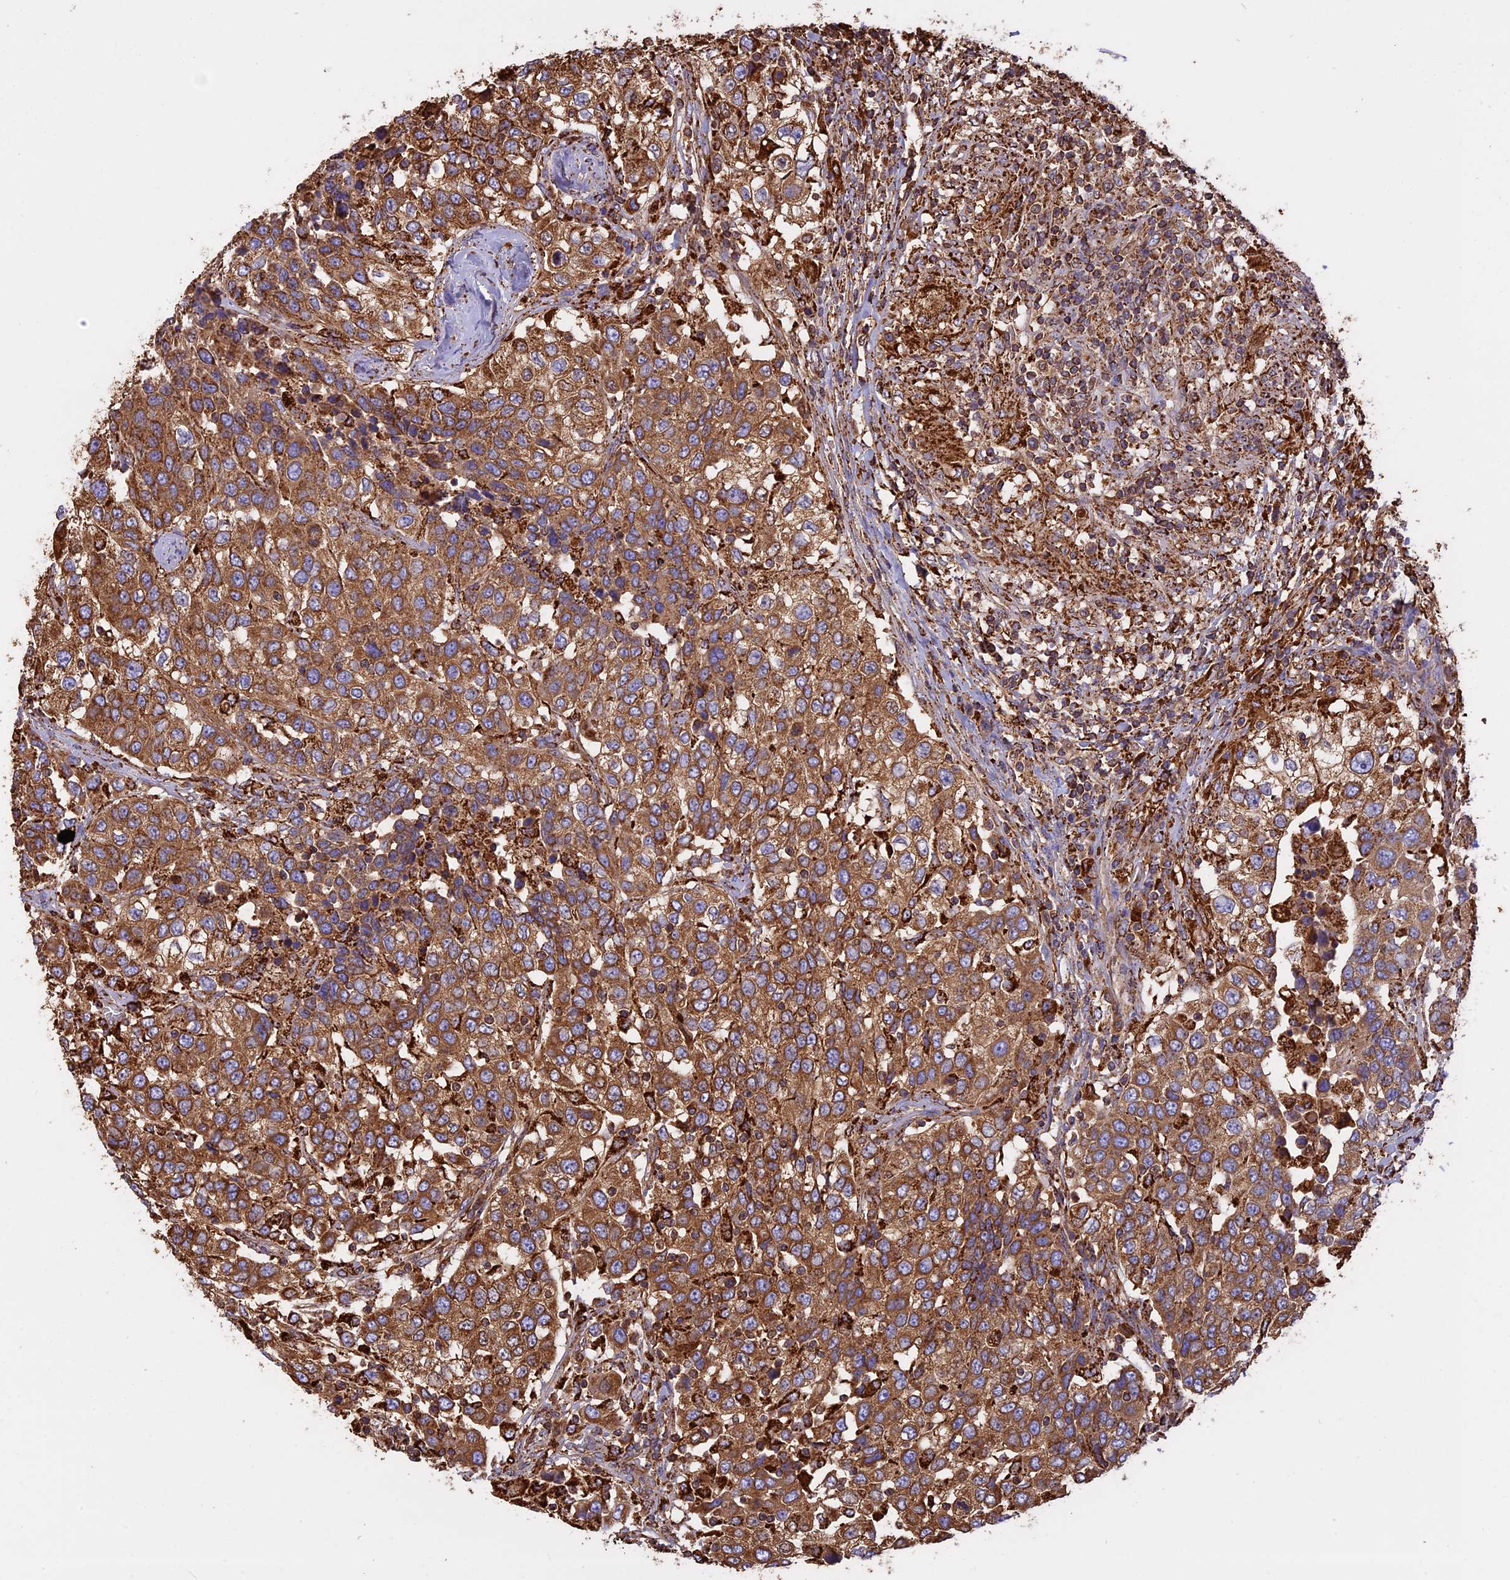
{"staining": {"intensity": "moderate", "quantity": ">75%", "location": "cytoplasmic/membranous"}, "tissue": "urothelial cancer", "cell_type": "Tumor cells", "image_type": "cancer", "snomed": [{"axis": "morphology", "description": "Urothelial carcinoma, High grade"}, {"axis": "topography", "description": "Urinary bladder"}], "caption": "A histopathology image of urothelial cancer stained for a protein demonstrates moderate cytoplasmic/membranous brown staining in tumor cells. Ihc stains the protein in brown and the nuclei are stained blue.", "gene": "KCNG1", "patient": {"sex": "female", "age": 80}}